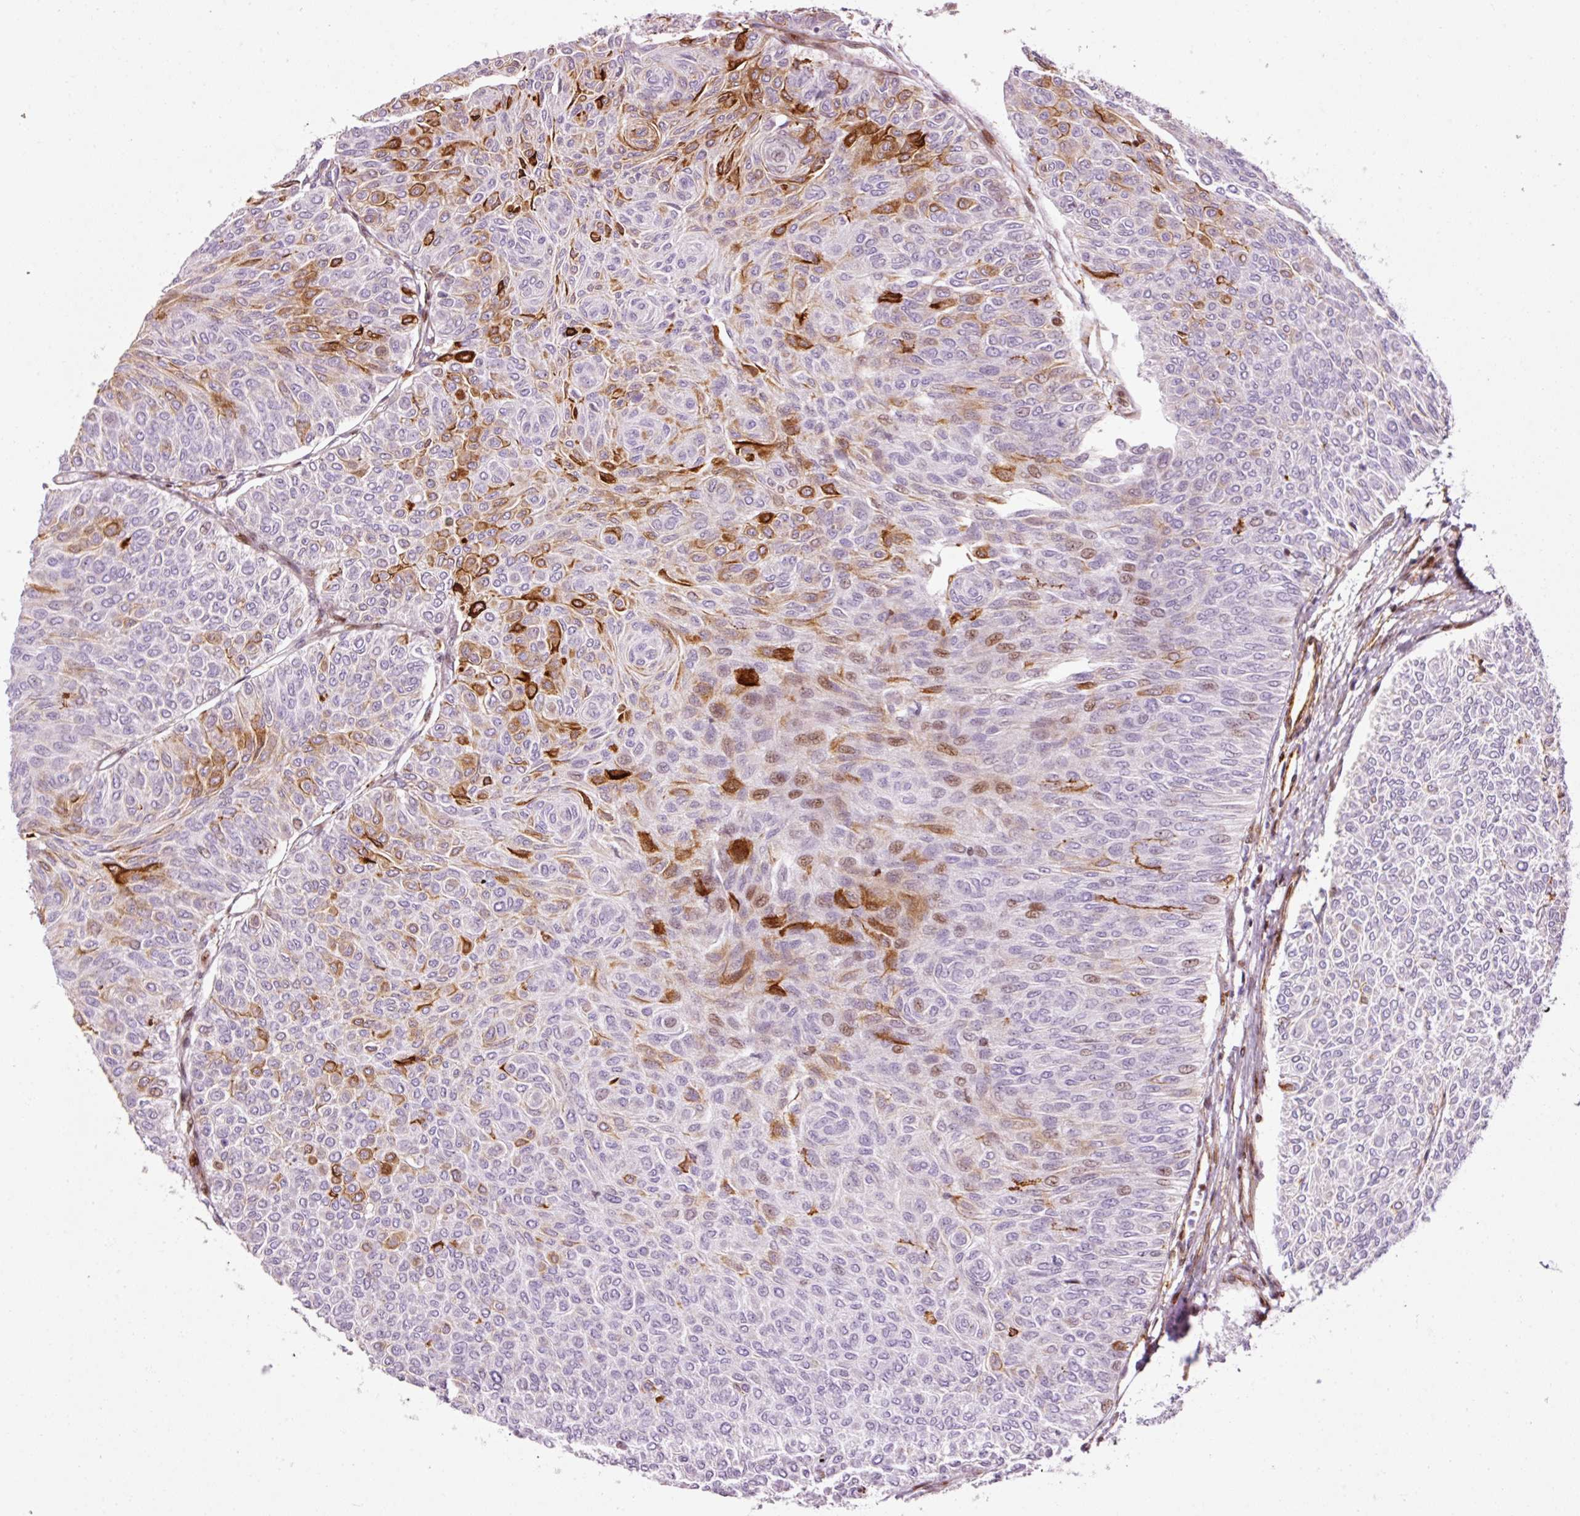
{"staining": {"intensity": "strong", "quantity": "<25%", "location": "cytoplasmic/membranous,nuclear"}, "tissue": "urothelial cancer", "cell_type": "Tumor cells", "image_type": "cancer", "snomed": [{"axis": "morphology", "description": "Urothelial carcinoma, Low grade"}, {"axis": "topography", "description": "Urinary bladder"}], "caption": "Brown immunohistochemical staining in human low-grade urothelial carcinoma shows strong cytoplasmic/membranous and nuclear positivity in approximately <25% of tumor cells.", "gene": "ANKRD20A1", "patient": {"sex": "male", "age": 78}}